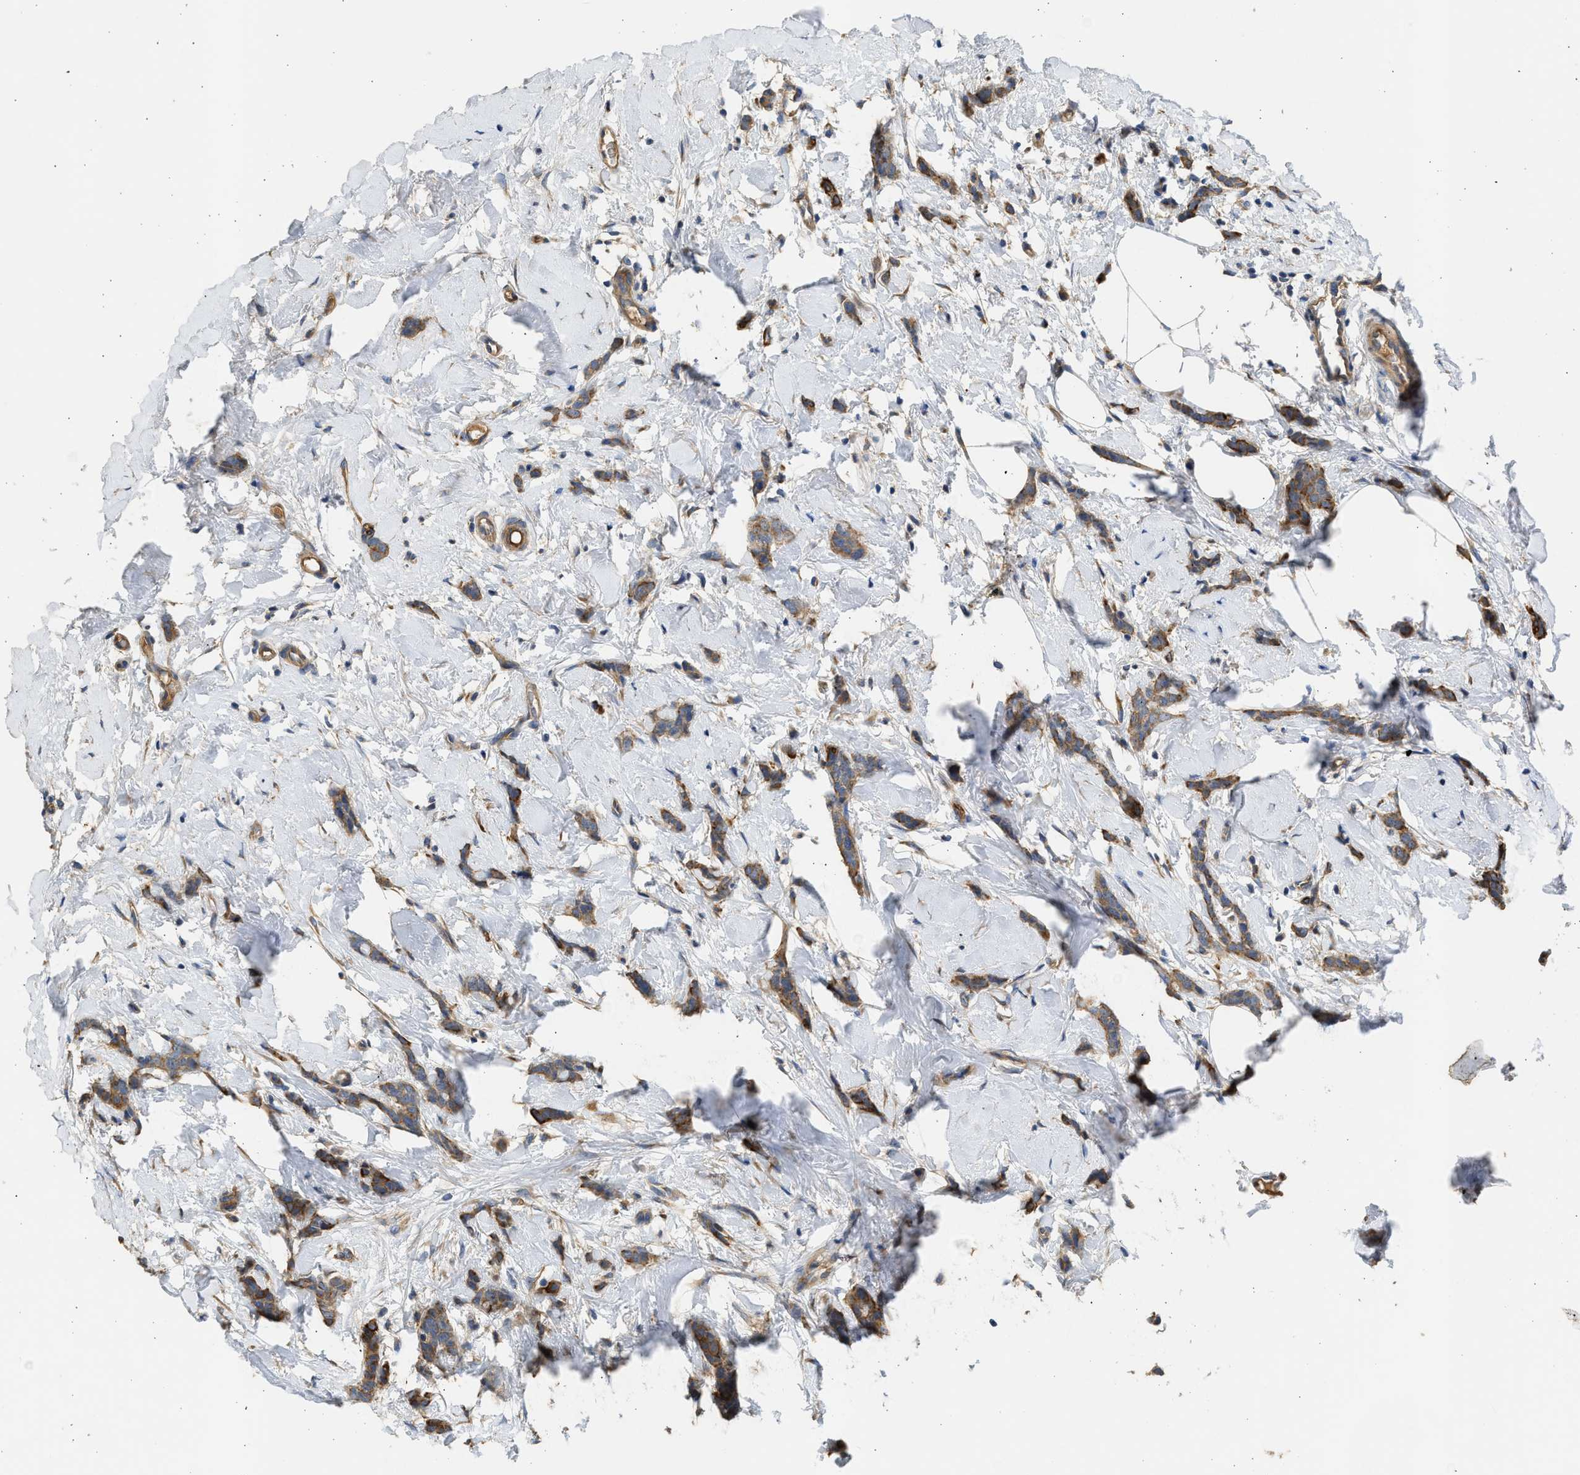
{"staining": {"intensity": "moderate", "quantity": ">75%", "location": "cytoplasmic/membranous"}, "tissue": "breast cancer", "cell_type": "Tumor cells", "image_type": "cancer", "snomed": [{"axis": "morphology", "description": "Lobular carcinoma"}, {"axis": "topography", "description": "Skin"}, {"axis": "topography", "description": "Breast"}], "caption": "Tumor cells exhibit moderate cytoplasmic/membranous positivity in about >75% of cells in breast lobular carcinoma.", "gene": "CSRNP2", "patient": {"sex": "female", "age": 46}}